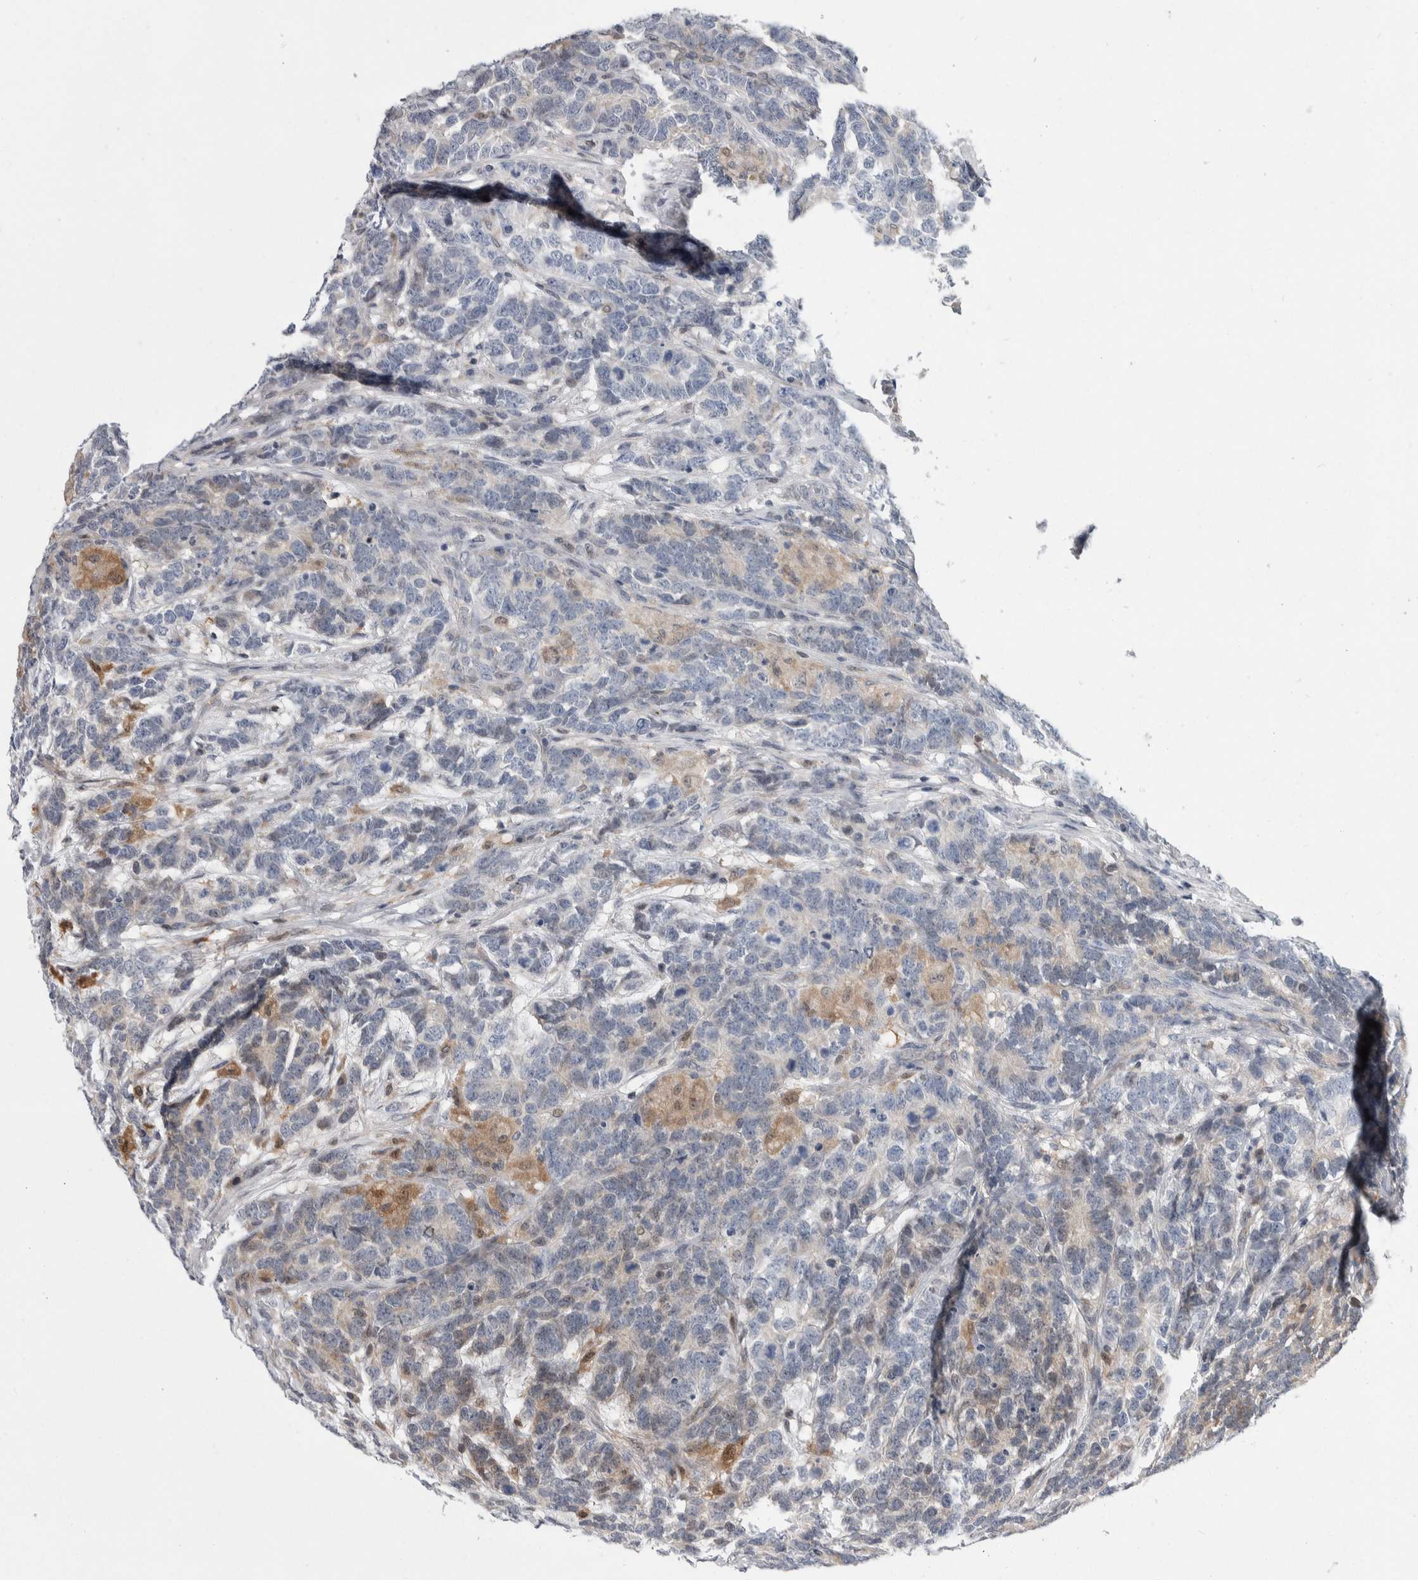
{"staining": {"intensity": "negative", "quantity": "none", "location": "none"}, "tissue": "testis cancer", "cell_type": "Tumor cells", "image_type": "cancer", "snomed": [{"axis": "morphology", "description": "Carcinoma, Embryonal, NOS"}, {"axis": "topography", "description": "Testis"}], "caption": "The micrograph displays no staining of tumor cells in testis cancer. Brightfield microscopy of immunohistochemistry (IHC) stained with DAB (3,3'-diaminobenzidine) (brown) and hematoxylin (blue), captured at high magnification.", "gene": "PTPA", "patient": {"sex": "male", "age": 26}}